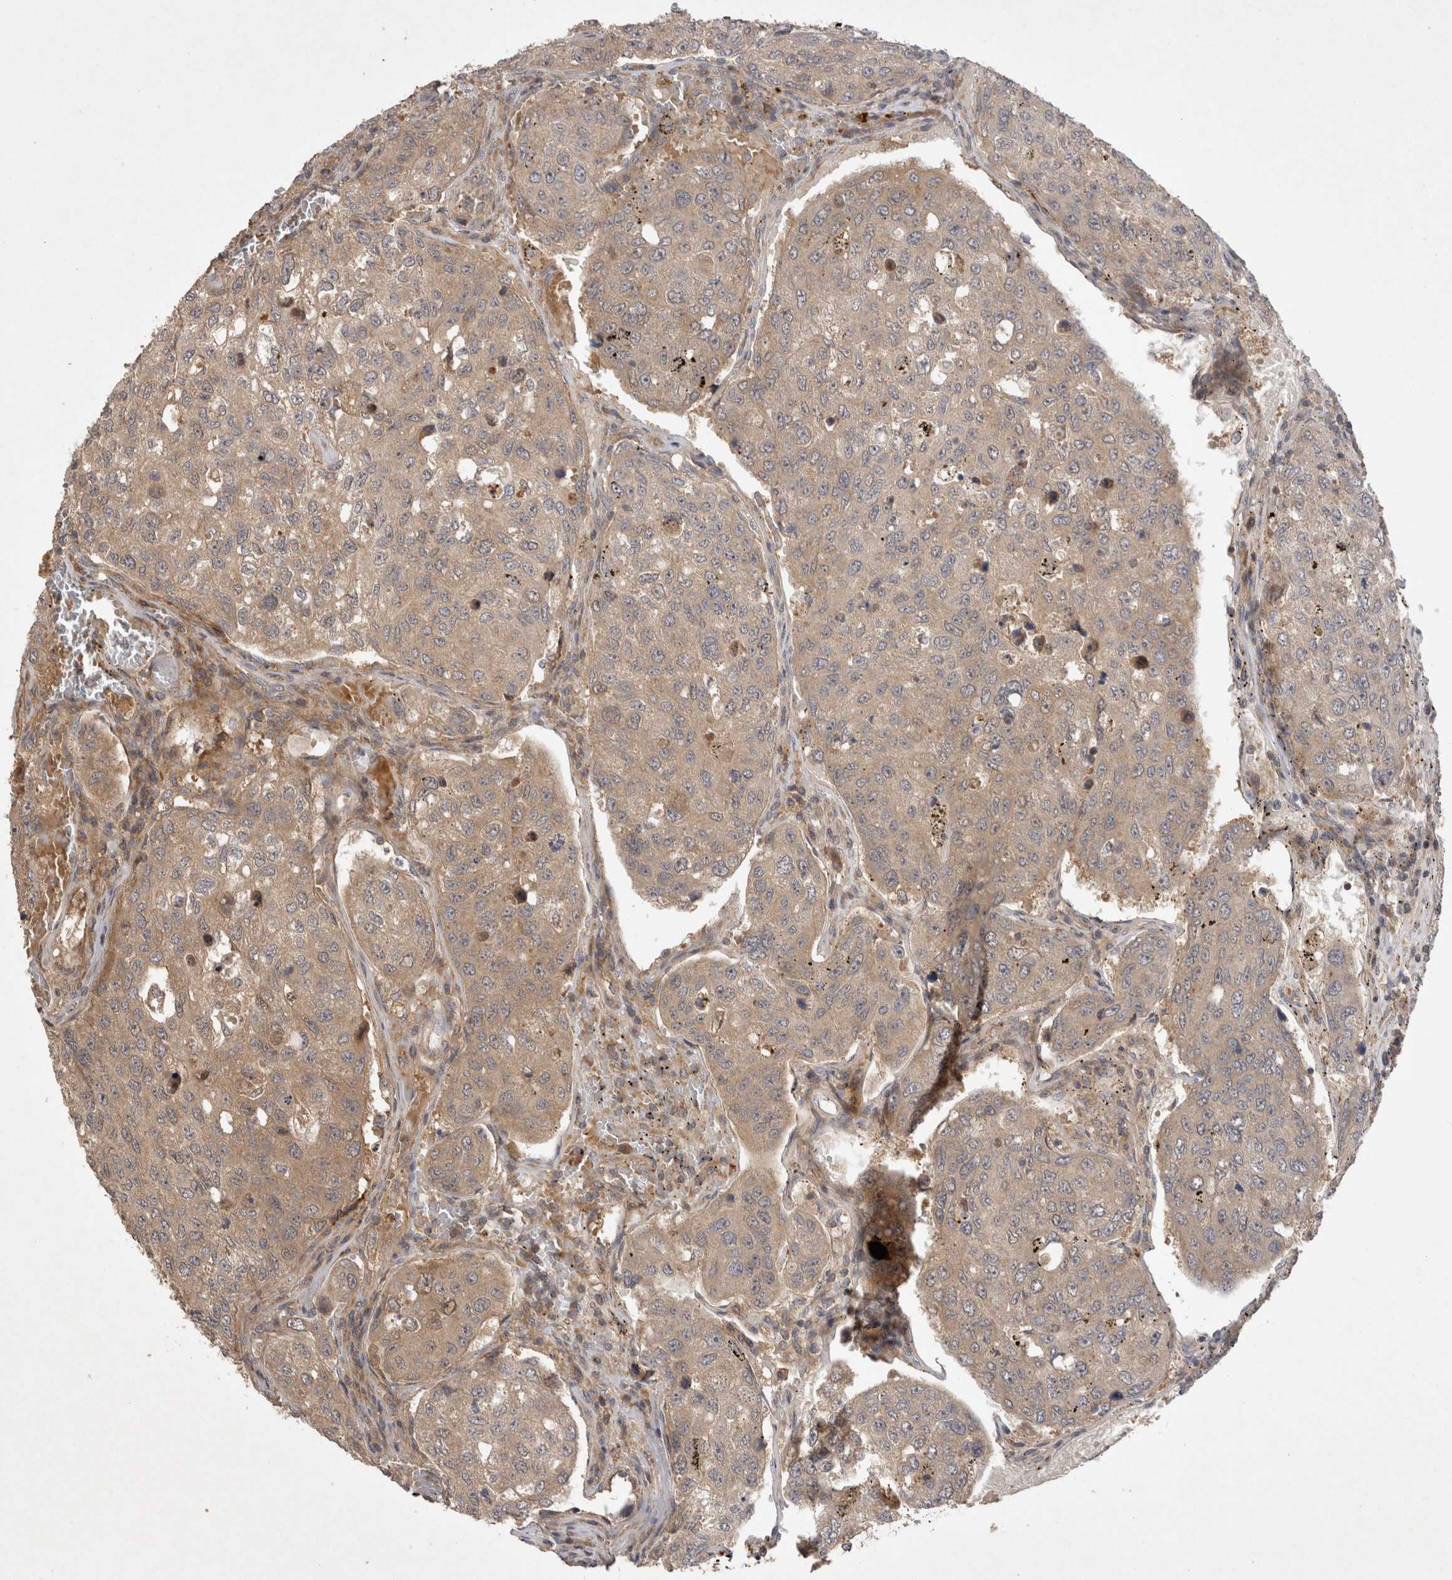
{"staining": {"intensity": "weak", "quantity": ">75%", "location": "cytoplasmic/membranous"}, "tissue": "urothelial cancer", "cell_type": "Tumor cells", "image_type": "cancer", "snomed": [{"axis": "morphology", "description": "Urothelial carcinoma, High grade"}, {"axis": "topography", "description": "Lymph node"}, {"axis": "topography", "description": "Urinary bladder"}], "caption": "Immunohistochemistry (IHC) staining of urothelial cancer, which shows low levels of weak cytoplasmic/membranous expression in about >75% of tumor cells indicating weak cytoplasmic/membranous protein staining. The staining was performed using DAB (brown) for protein detection and nuclei were counterstained in hematoxylin (blue).", "gene": "PPP1R42", "patient": {"sex": "male", "age": 51}}